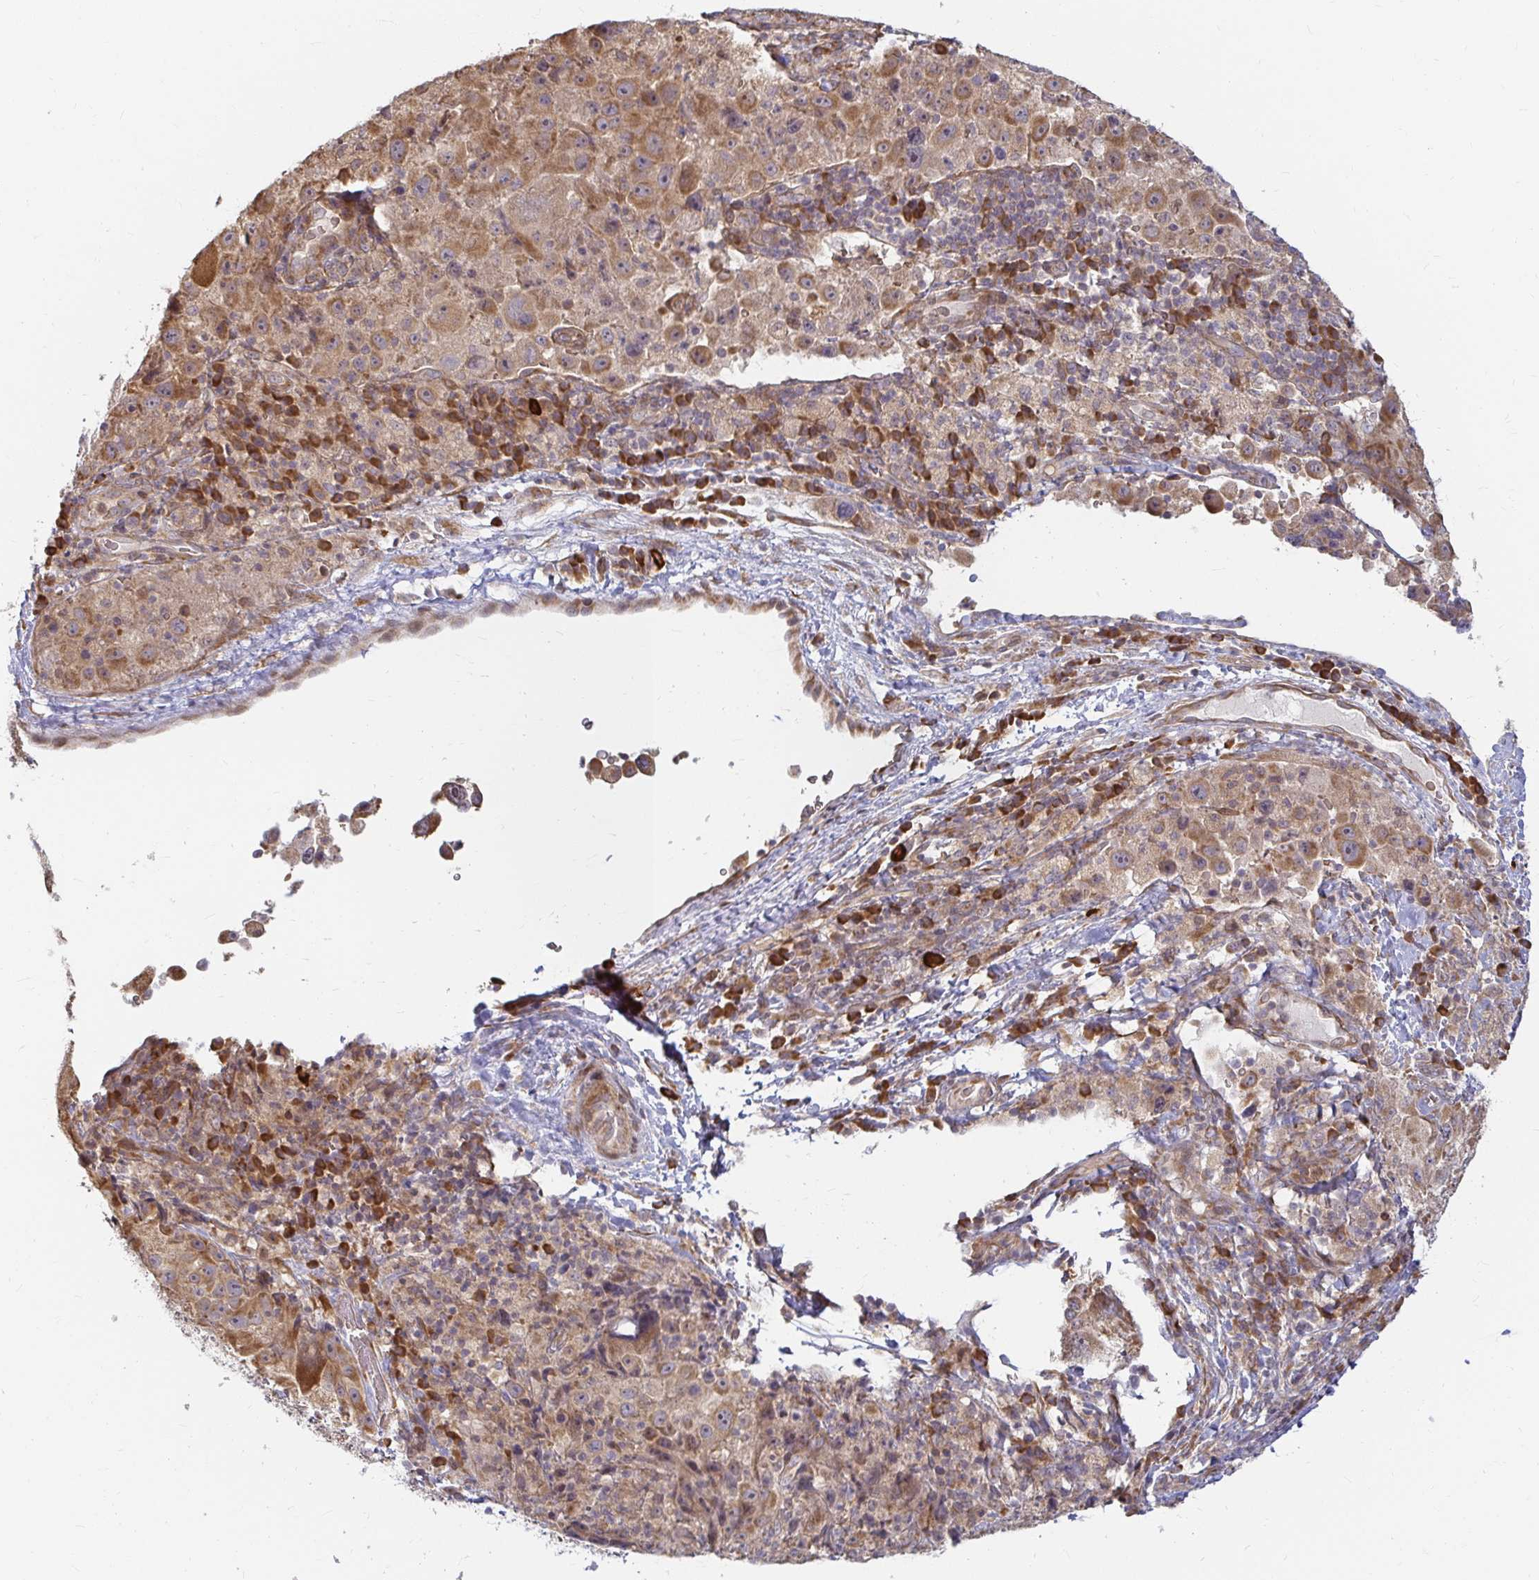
{"staining": {"intensity": "moderate", "quantity": ">75%", "location": "cytoplasmic/membranous"}, "tissue": "melanoma", "cell_type": "Tumor cells", "image_type": "cancer", "snomed": [{"axis": "morphology", "description": "Malignant melanoma, Metastatic site"}, {"axis": "topography", "description": "Lymph node"}], "caption": "Malignant melanoma (metastatic site) was stained to show a protein in brown. There is medium levels of moderate cytoplasmic/membranous positivity in approximately >75% of tumor cells.", "gene": "CAST", "patient": {"sex": "male", "age": 62}}